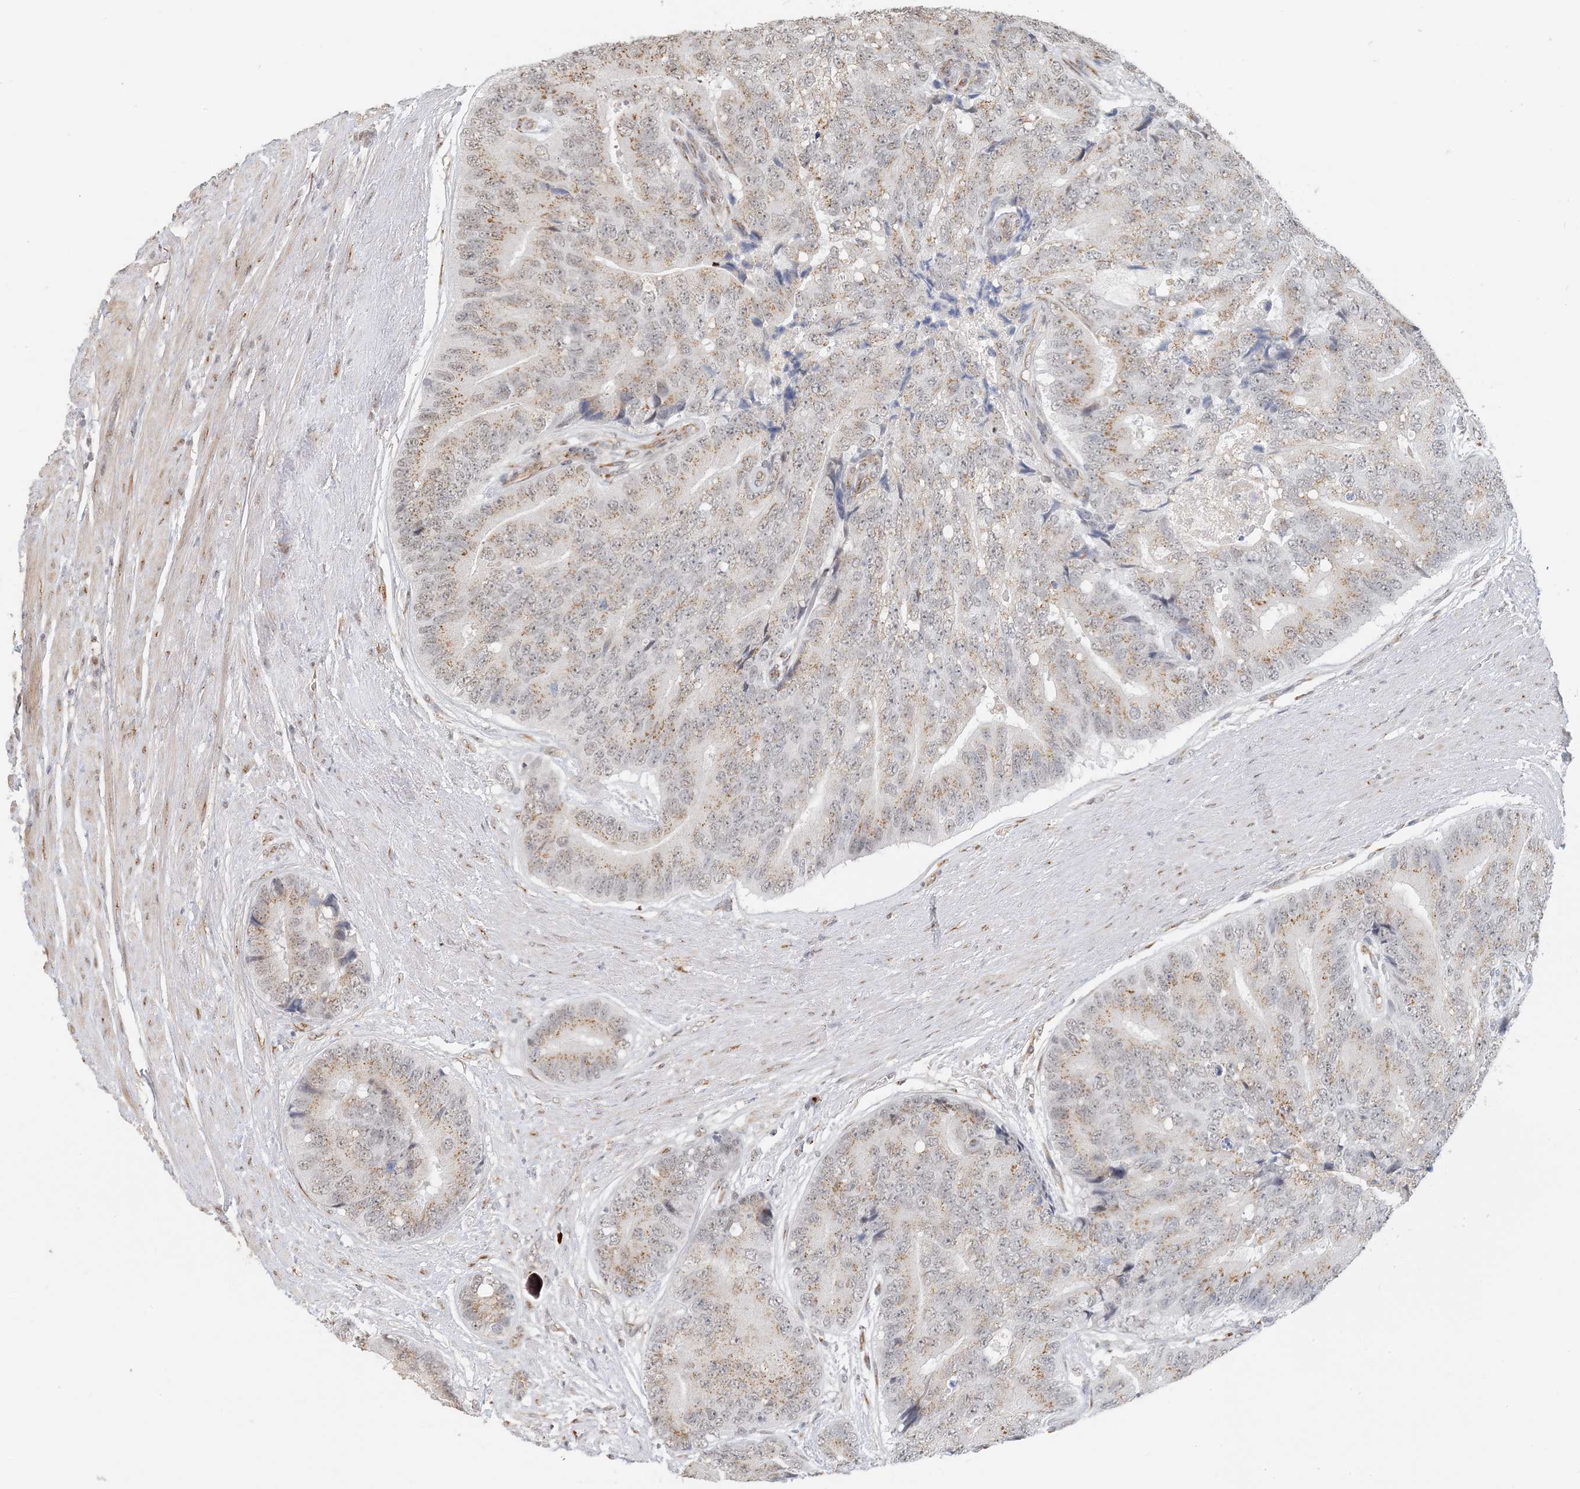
{"staining": {"intensity": "moderate", "quantity": "25%-75%", "location": "cytoplasmic/membranous"}, "tissue": "prostate cancer", "cell_type": "Tumor cells", "image_type": "cancer", "snomed": [{"axis": "morphology", "description": "Adenocarcinoma, High grade"}, {"axis": "topography", "description": "Prostate"}], "caption": "Immunohistochemical staining of human high-grade adenocarcinoma (prostate) demonstrates medium levels of moderate cytoplasmic/membranous protein expression in approximately 25%-75% of tumor cells. The staining is performed using DAB brown chromogen to label protein expression. The nuclei are counter-stained blue using hematoxylin.", "gene": "ZCCHC4", "patient": {"sex": "male", "age": 70}}